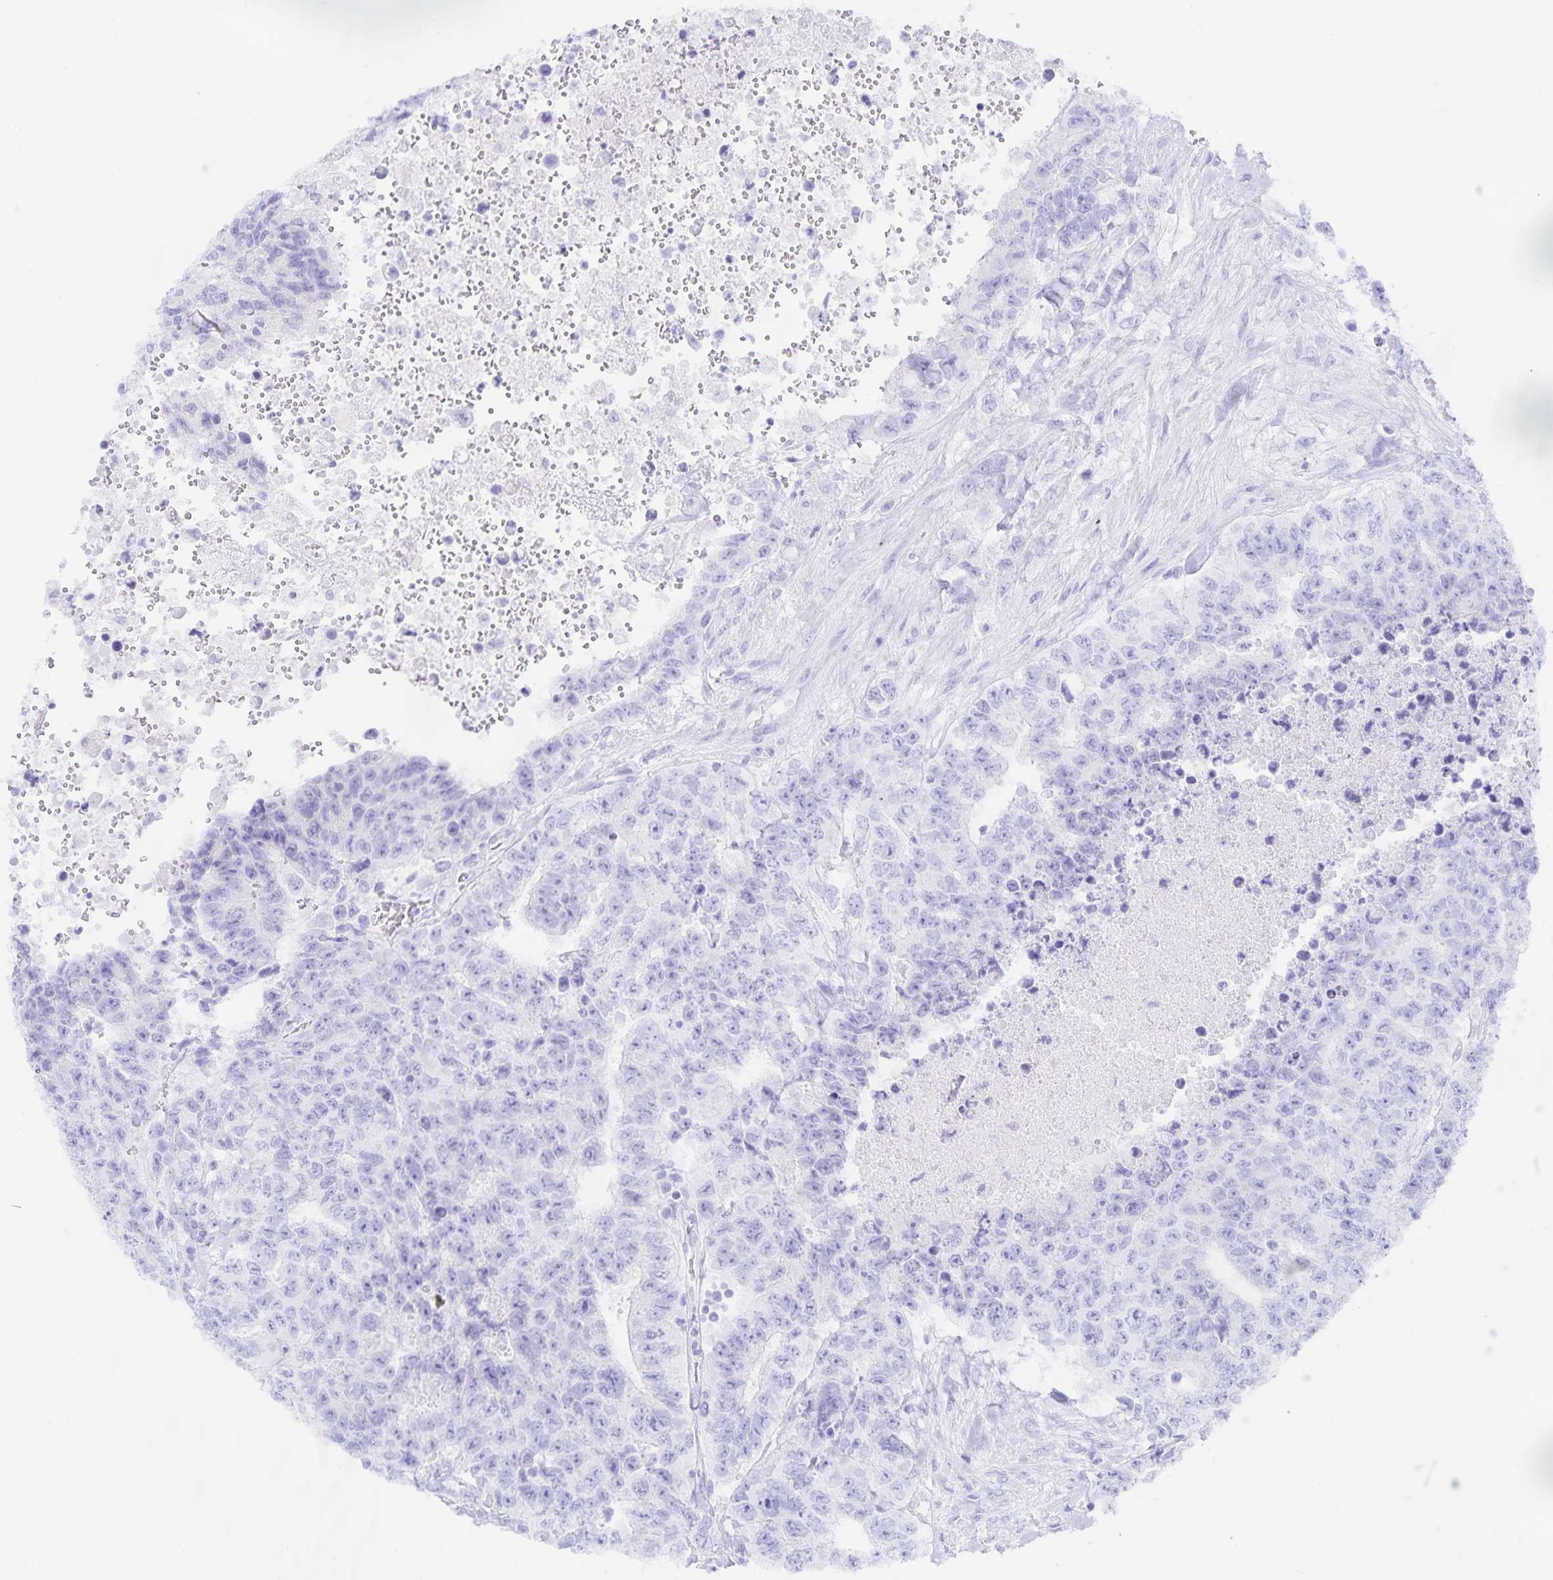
{"staining": {"intensity": "negative", "quantity": "none", "location": "none"}, "tissue": "testis cancer", "cell_type": "Tumor cells", "image_type": "cancer", "snomed": [{"axis": "morphology", "description": "Carcinoma, Embryonal, NOS"}, {"axis": "topography", "description": "Testis"}], "caption": "High power microscopy photomicrograph of an immunohistochemistry photomicrograph of embryonal carcinoma (testis), revealing no significant staining in tumor cells. Nuclei are stained in blue.", "gene": "SNTN", "patient": {"sex": "male", "age": 24}}